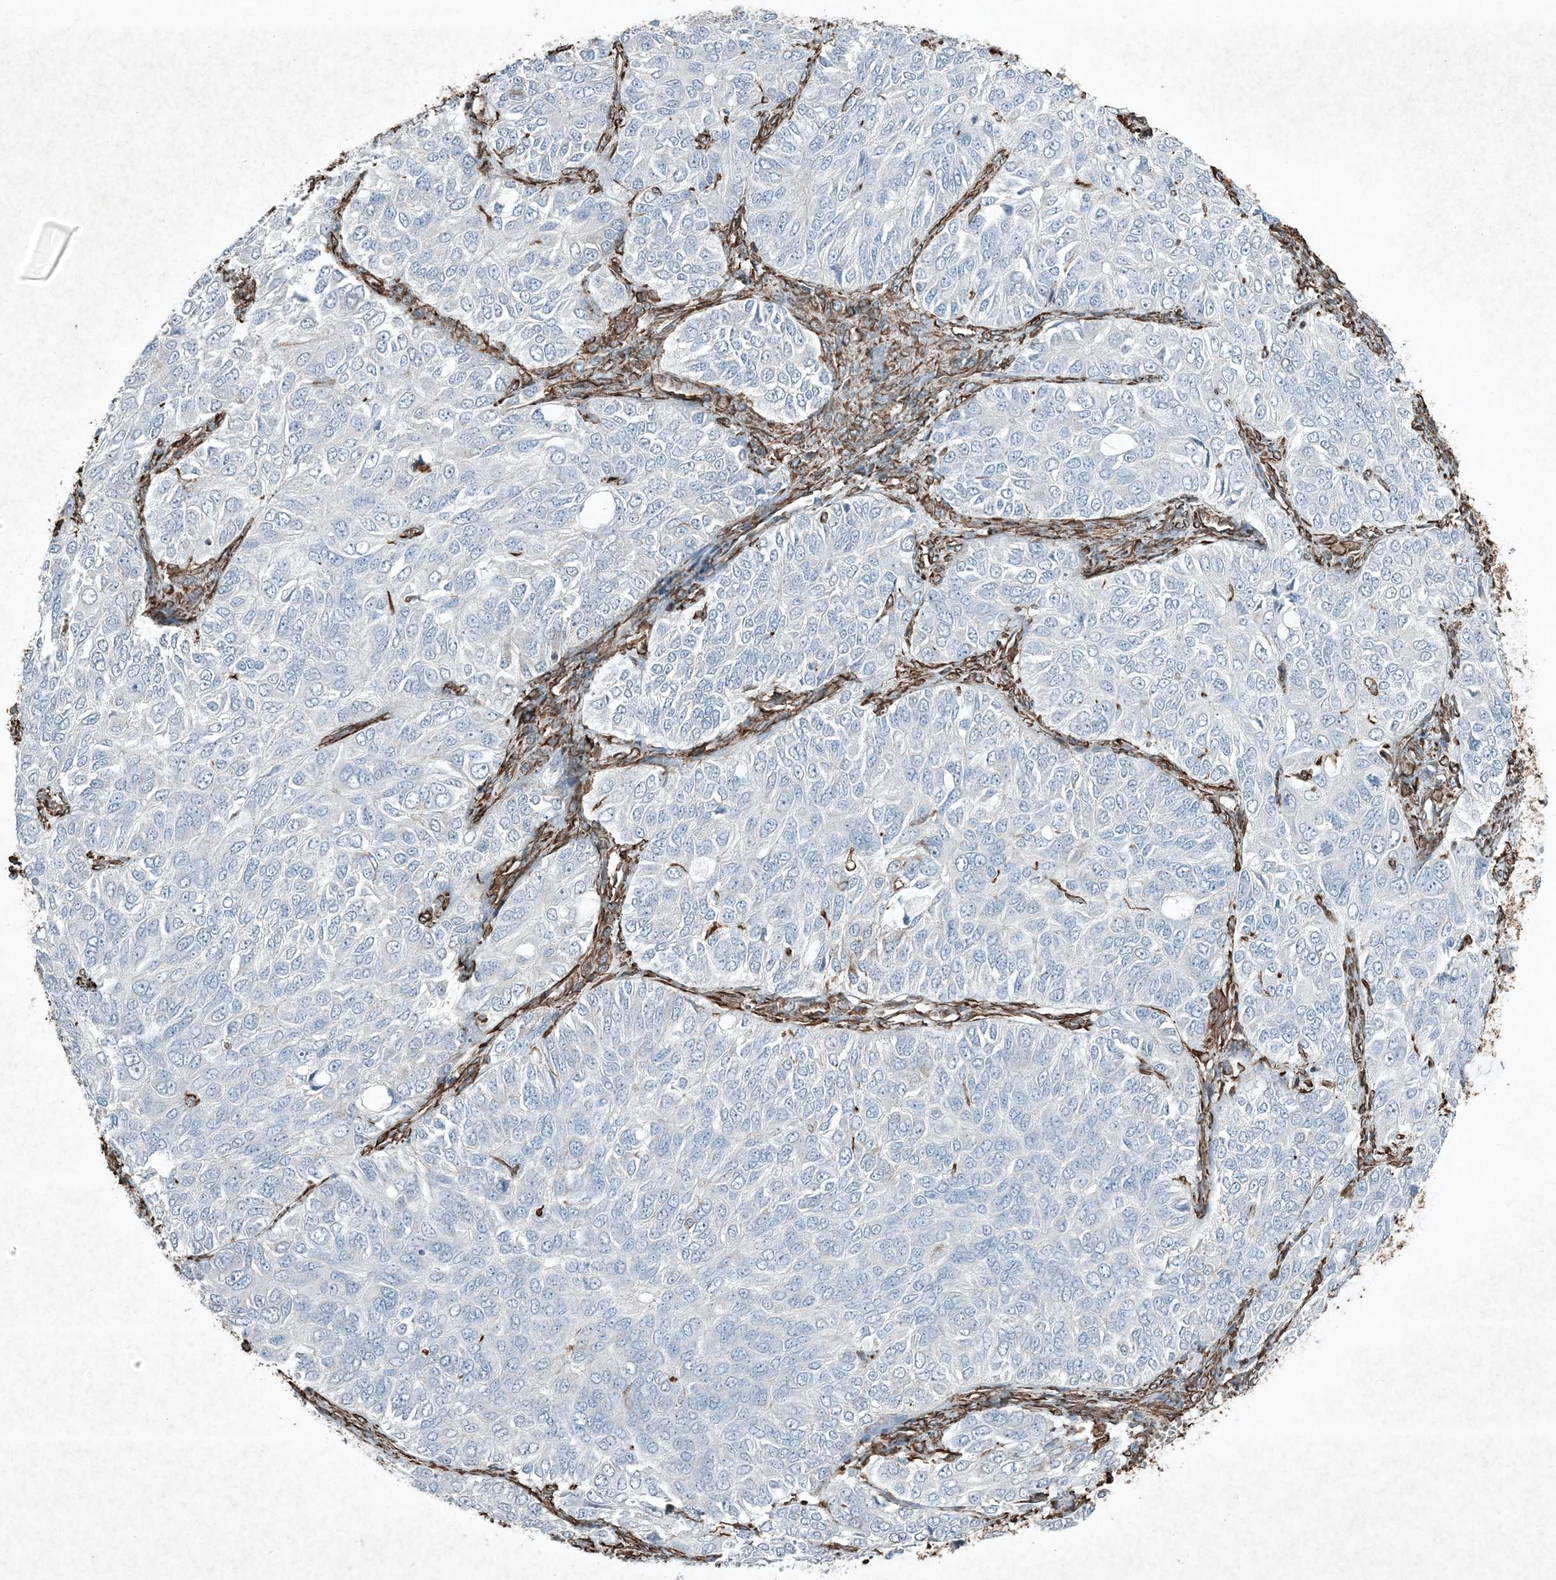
{"staining": {"intensity": "negative", "quantity": "none", "location": "none"}, "tissue": "ovarian cancer", "cell_type": "Tumor cells", "image_type": "cancer", "snomed": [{"axis": "morphology", "description": "Carcinoma, endometroid"}, {"axis": "topography", "description": "Ovary"}], "caption": "Immunohistochemical staining of ovarian cancer (endometroid carcinoma) reveals no significant positivity in tumor cells.", "gene": "RYK", "patient": {"sex": "female", "age": 51}}